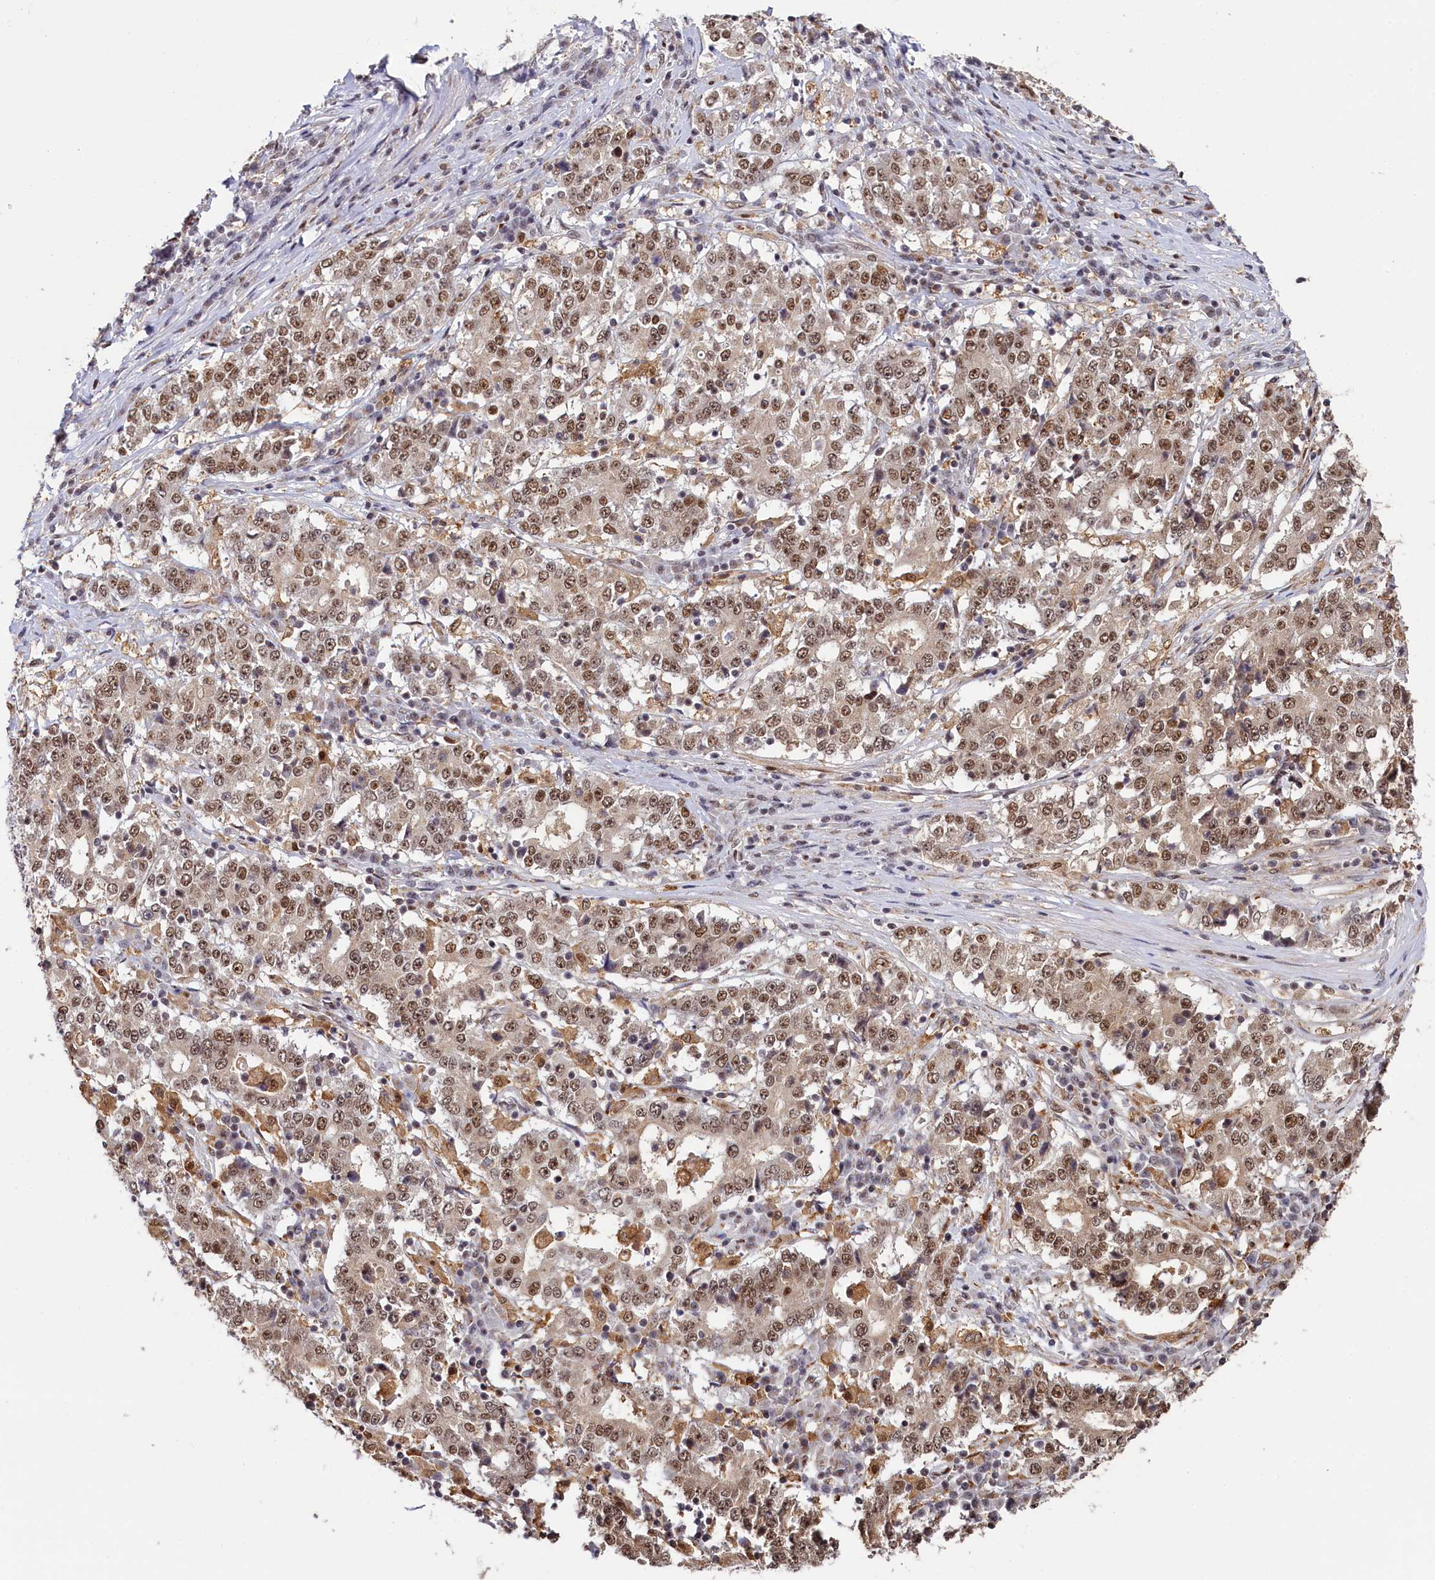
{"staining": {"intensity": "moderate", "quantity": ">75%", "location": "cytoplasmic/membranous,nuclear"}, "tissue": "stomach cancer", "cell_type": "Tumor cells", "image_type": "cancer", "snomed": [{"axis": "morphology", "description": "Adenocarcinoma, NOS"}, {"axis": "topography", "description": "Stomach"}], "caption": "Approximately >75% of tumor cells in human stomach cancer show moderate cytoplasmic/membranous and nuclear protein staining as visualized by brown immunohistochemical staining.", "gene": "PPHLN1", "patient": {"sex": "male", "age": 59}}